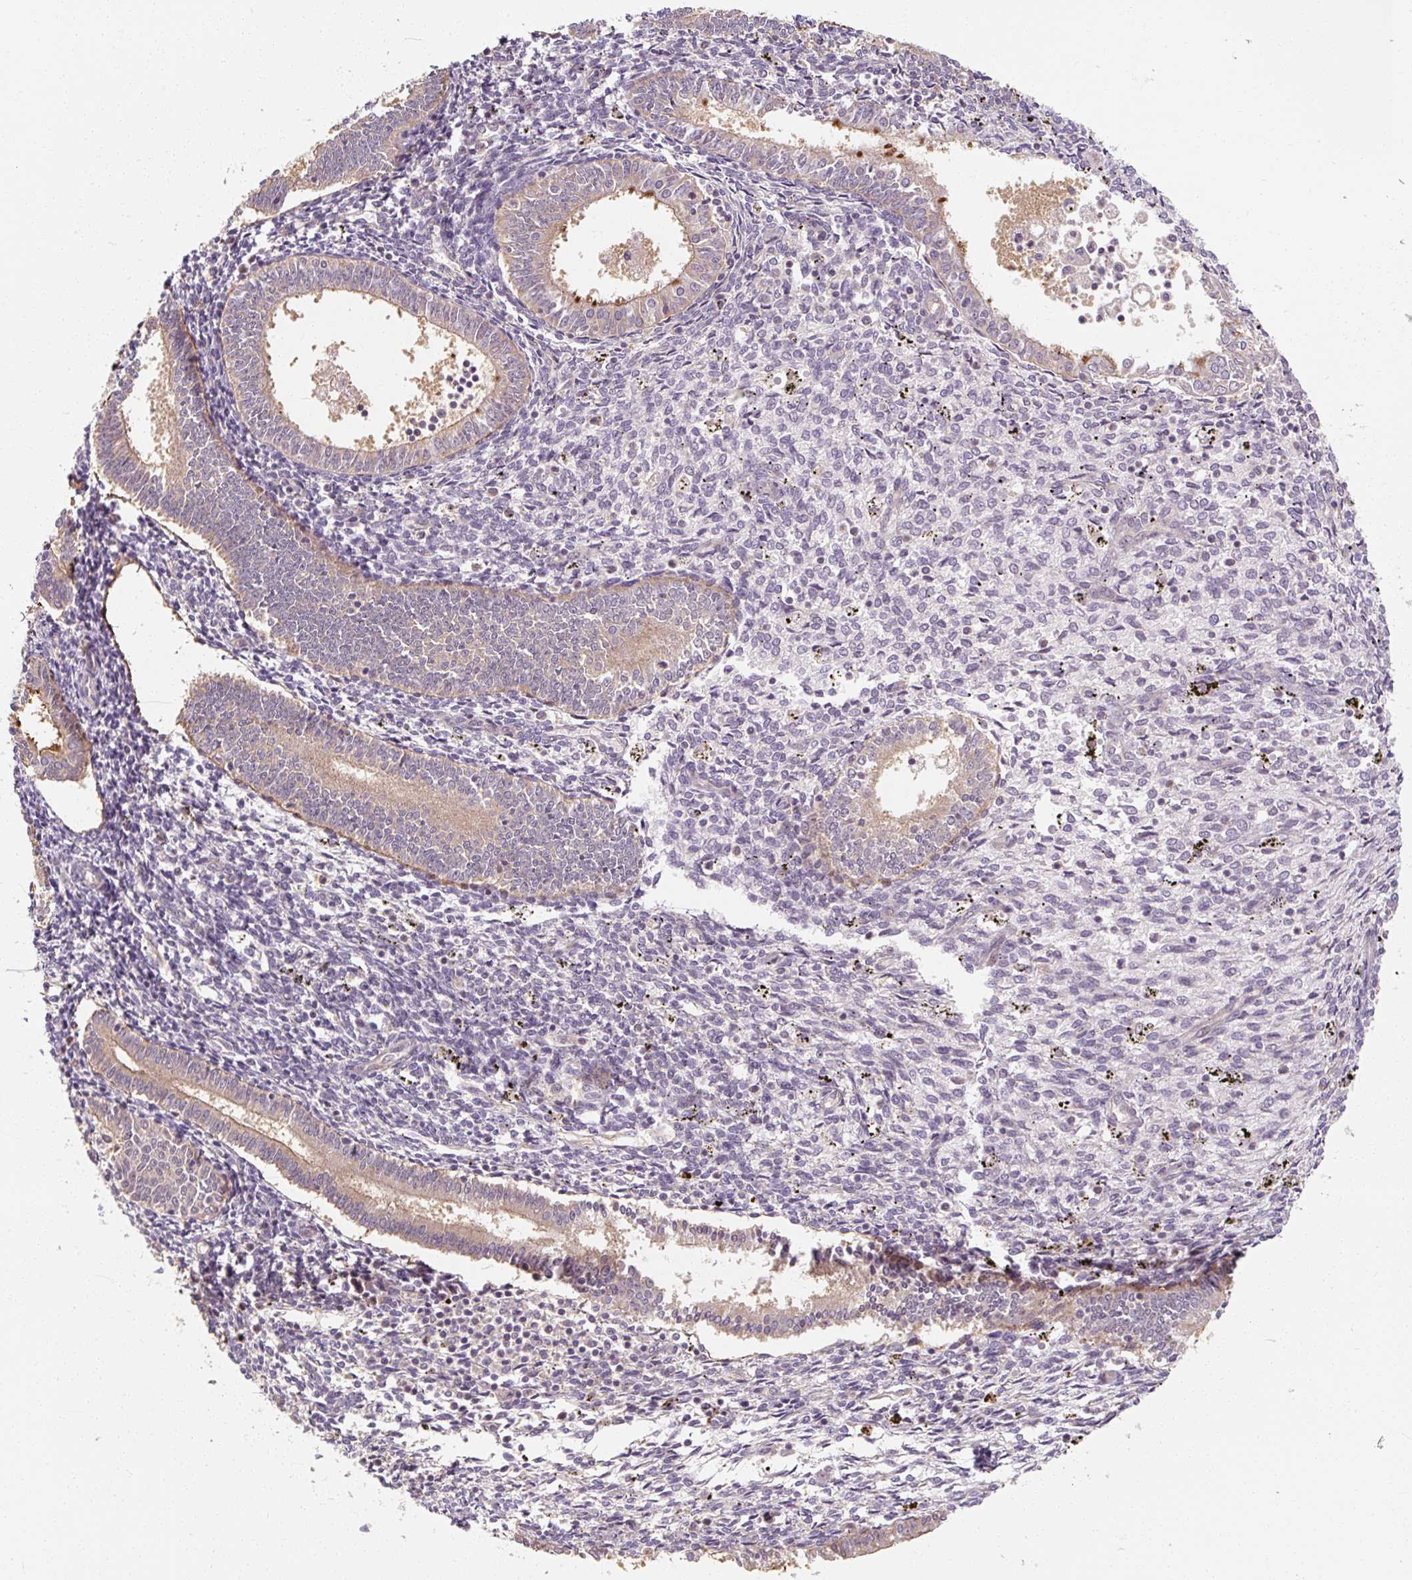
{"staining": {"intensity": "weak", "quantity": "25%-75%", "location": "cytoplasmic/membranous"}, "tissue": "endometrium", "cell_type": "Cells in endometrial stroma", "image_type": "normal", "snomed": [{"axis": "morphology", "description": "Normal tissue, NOS"}, {"axis": "topography", "description": "Endometrium"}], "caption": "Endometrium stained with immunohistochemistry (IHC) reveals weak cytoplasmic/membranous positivity in about 25%-75% of cells in endometrial stroma. The staining was performed using DAB, with brown indicating positive protein expression. Nuclei are stained blue with hematoxylin.", "gene": "RB1CC1", "patient": {"sex": "female", "age": 41}}